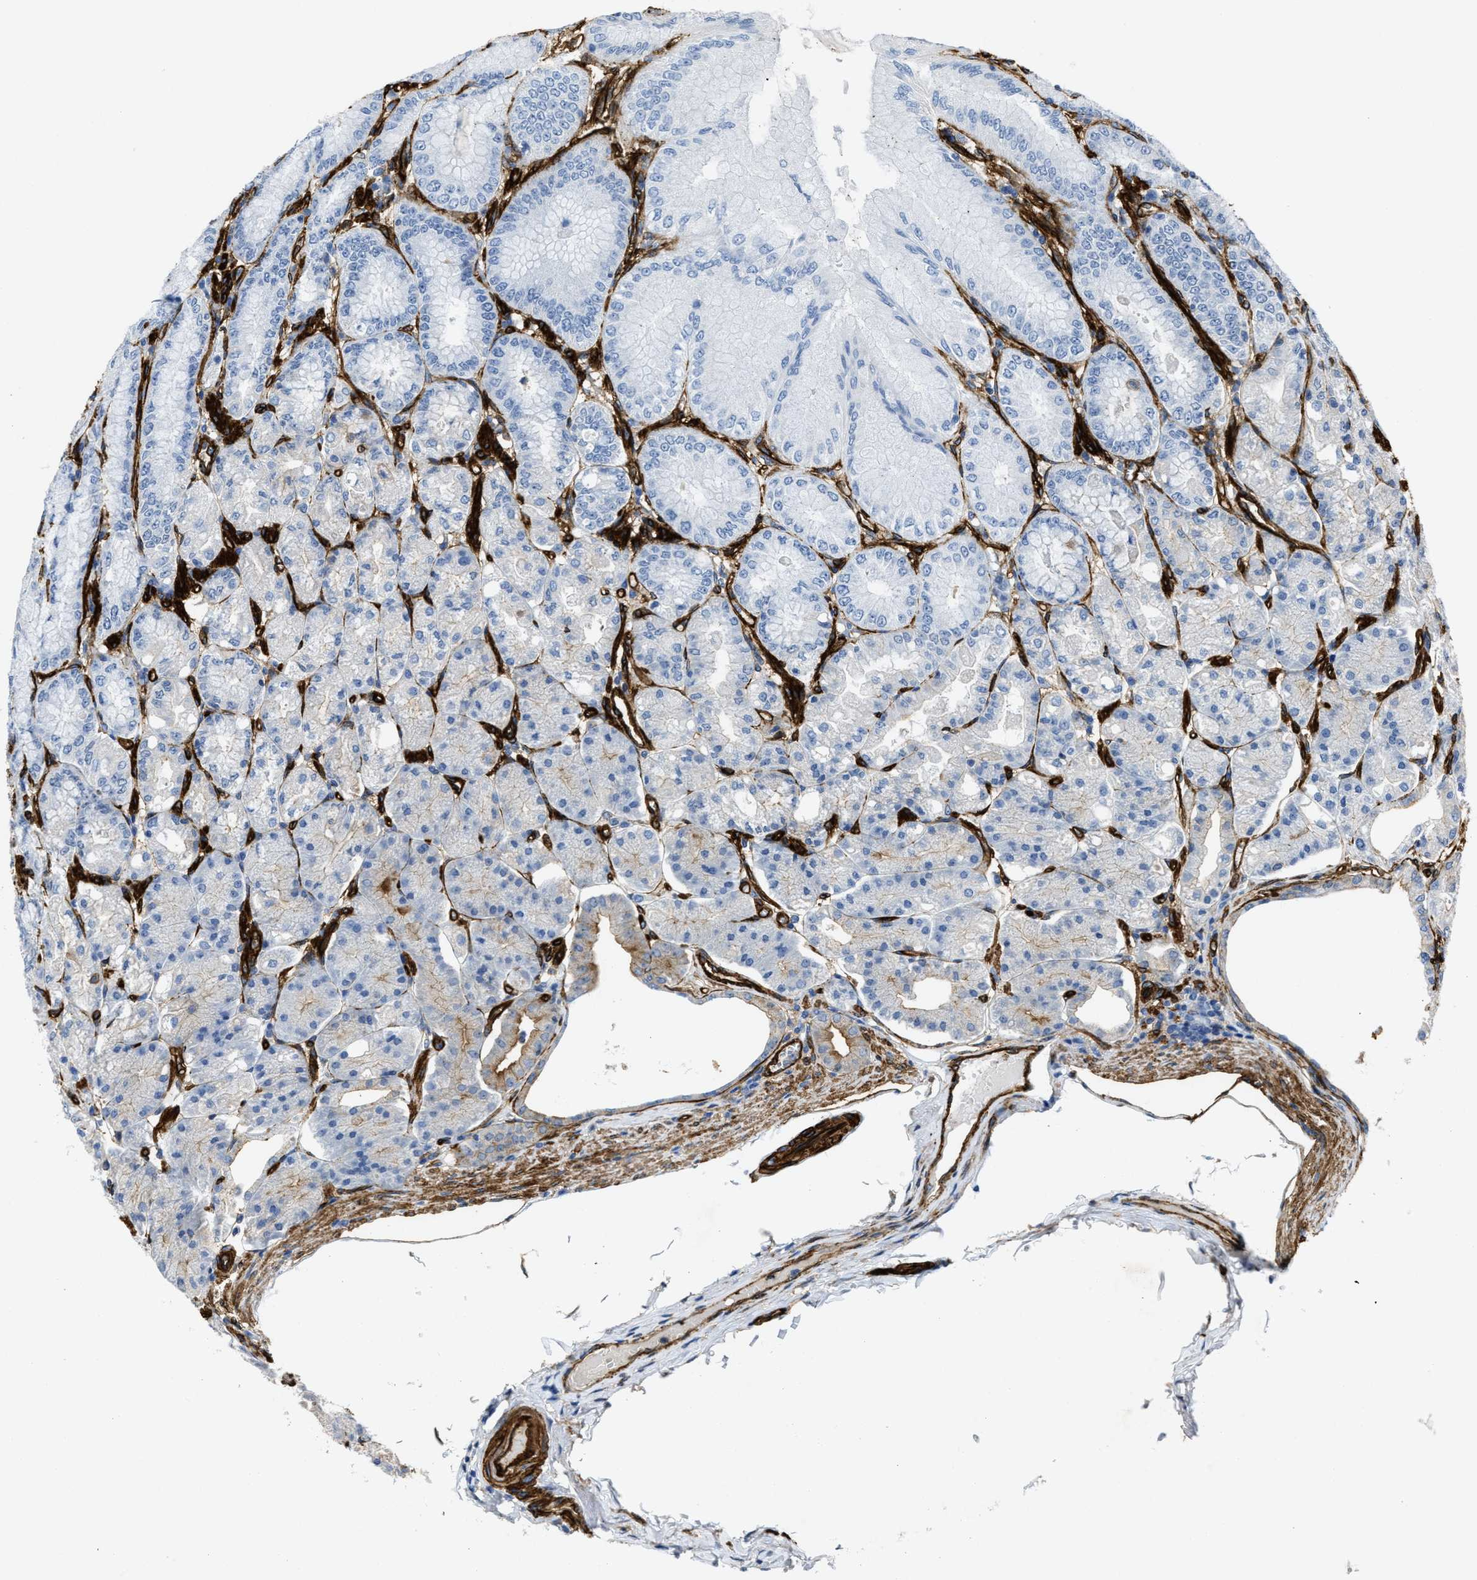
{"staining": {"intensity": "weak", "quantity": "<25%", "location": "cytoplasmic/membranous"}, "tissue": "stomach", "cell_type": "Glandular cells", "image_type": "normal", "snomed": [{"axis": "morphology", "description": "Normal tissue, NOS"}, {"axis": "topography", "description": "Stomach, lower"}], "caption": "Glandular cells are negative for protein expression in normal human stomach. (DAB immunohistochemistry (IHC) with hematoxylin counter stain).", "gene": "NAB1", "patient": {"sex": "male", "age": 71}}